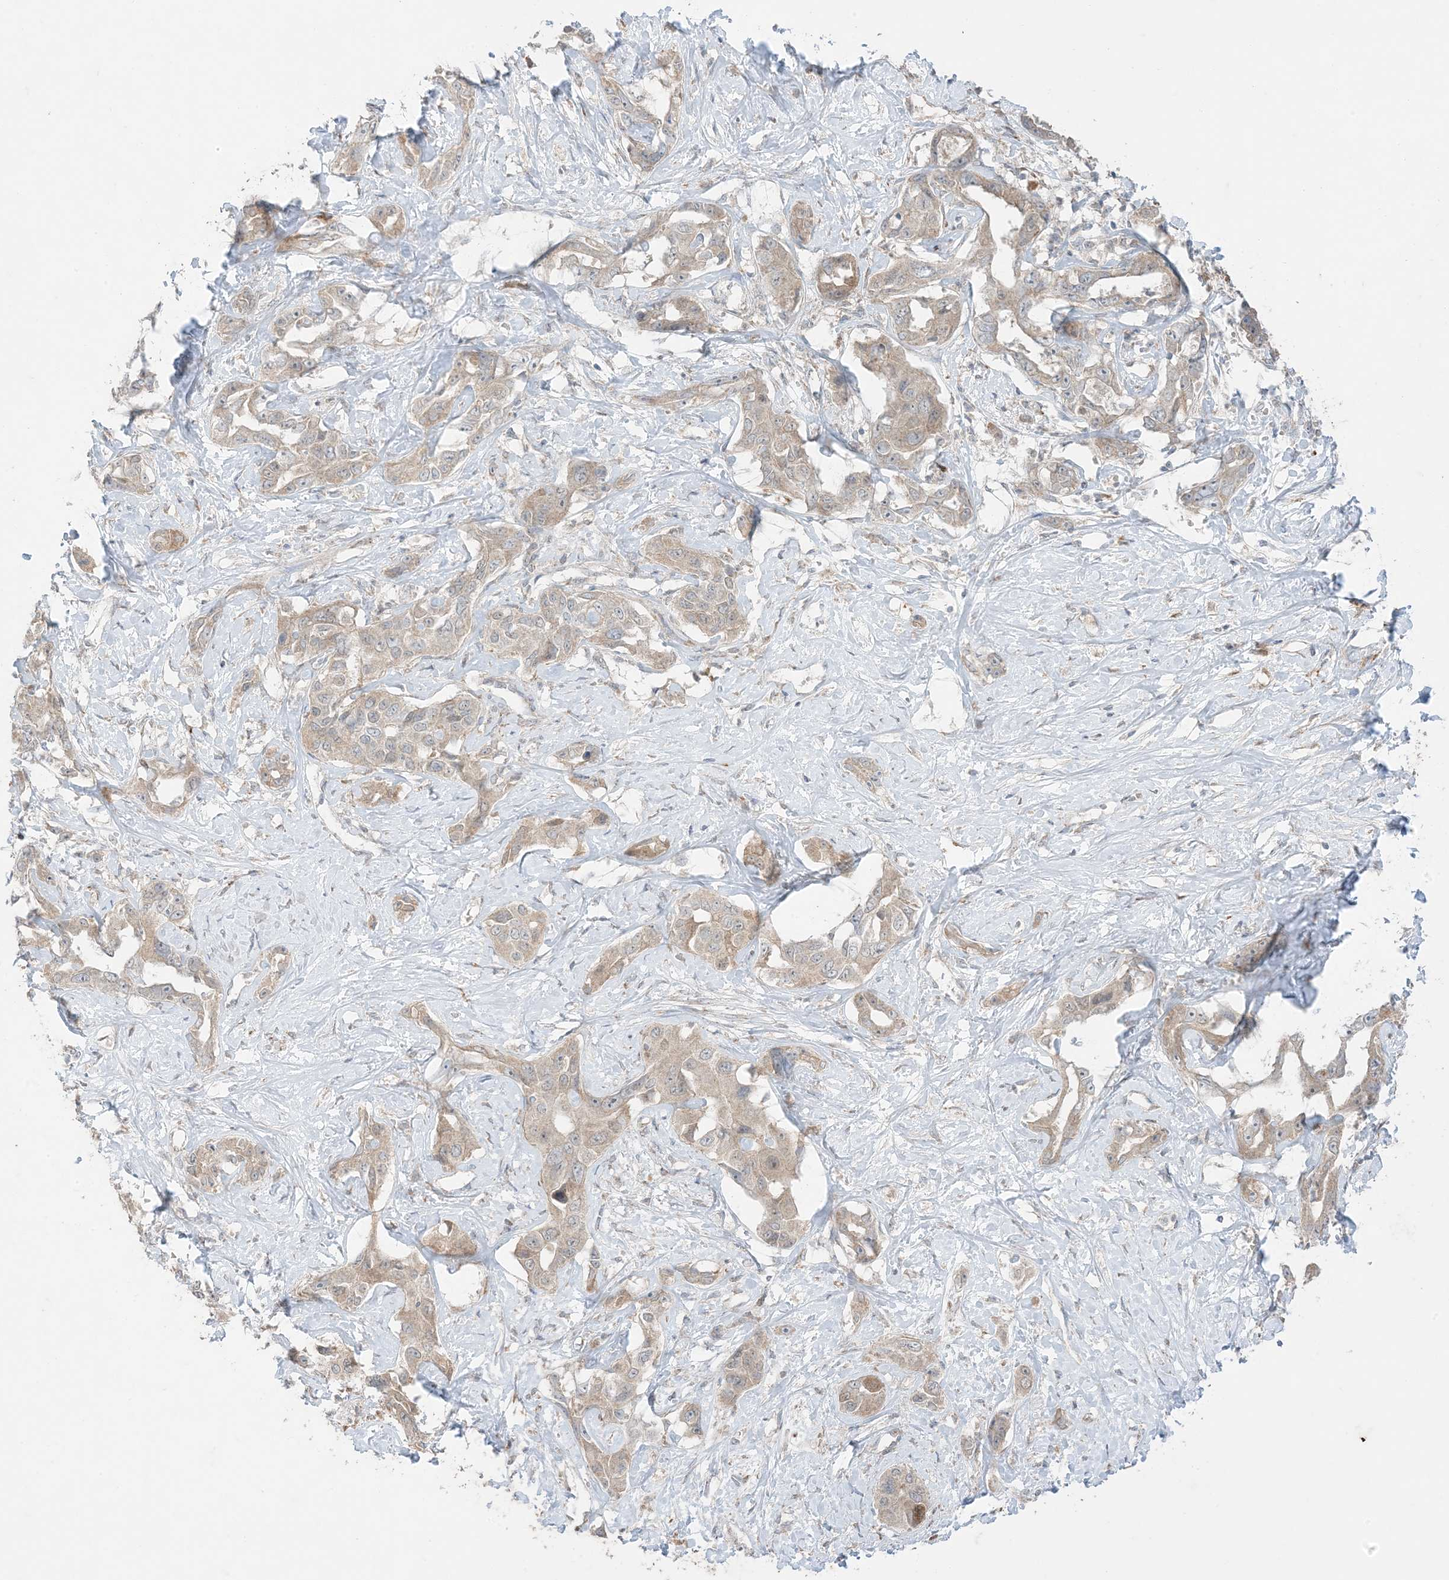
{"staining": {"intensity": "weak", "quantity": "25%-75%", "location": "cytoplasmic/membranous"}, "tissue": "liver cancer", "cell_type": "Tumor cells", "image_type": "cancer", "snomed": [{"axis": "morphology", "description": "Cholangiocarcinoma"}, {"axis": "topography", "description": "Liver"}], "caption": "Cholangiocarcinoma (liver) stained with IHC displays weak cytoplasmic/membranous positivity in about 25%-75% of tumor cells. The staining is performed using DAB brown chromogen to label protein expression. The nuclei are counter-stained blue using hematoxylin.", "gene": "ODC1", "patient": {"sex": "male", "age": 59}}